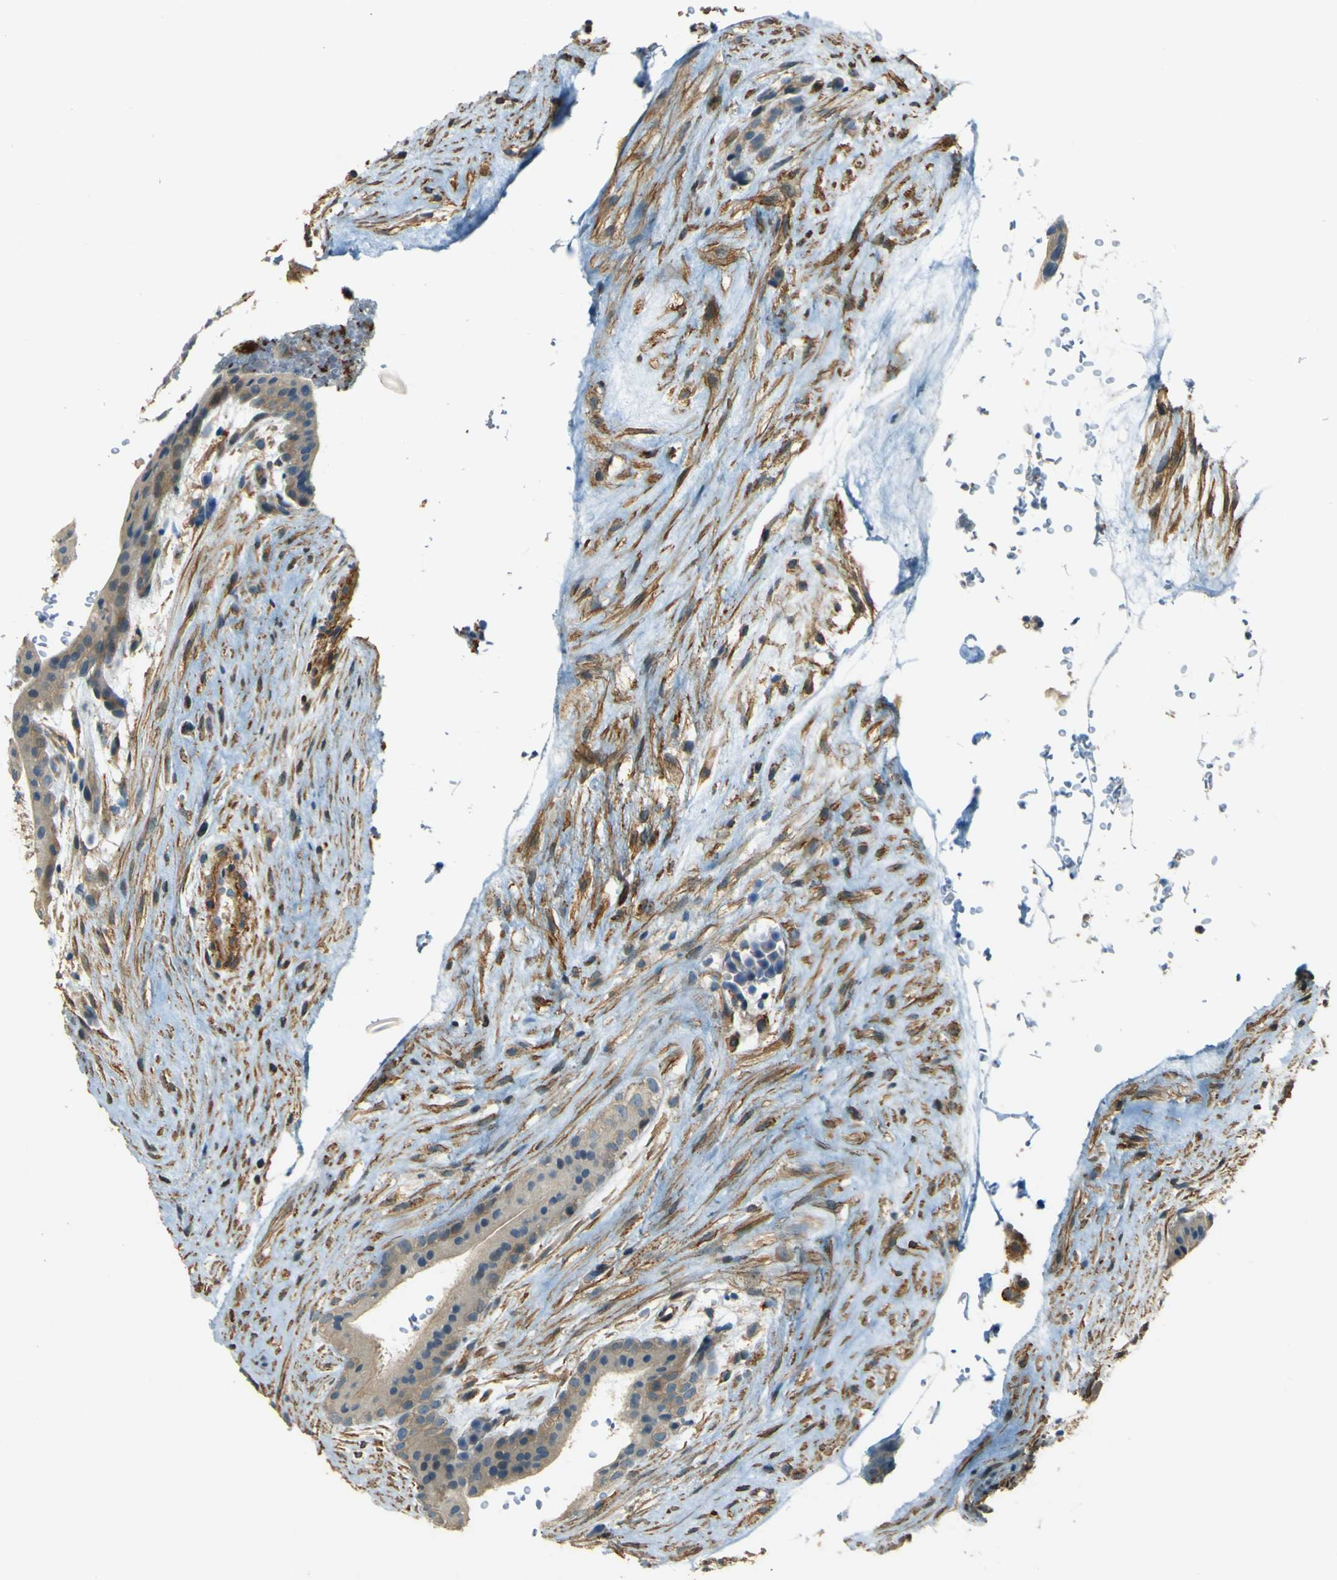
{"staining": {"intensity": "moderate", "quantity": ">75%", "location": "cytoplasmic/membranous"}, "tissue": "placenta", "cell_type": "Decidual cells", "image_type": "normal", "snomed": [{"axis": "morphology", "description": "Normal tissue, NOS"}, {"axis": "topography", "description": "Placenta"}], "caption": "The immunohistochemical stain labels moderate cytoplasmic/membranous positivity in decidual cells of normal placenta. The staining is performed using DAB (3,3'-diaminobenzidine) brown chromogen to label protein expression. The nuclei are counter-stained blue using hematoxylin.", "gene": "NEXN", "patient": {"sex": "female", "age": 35}}